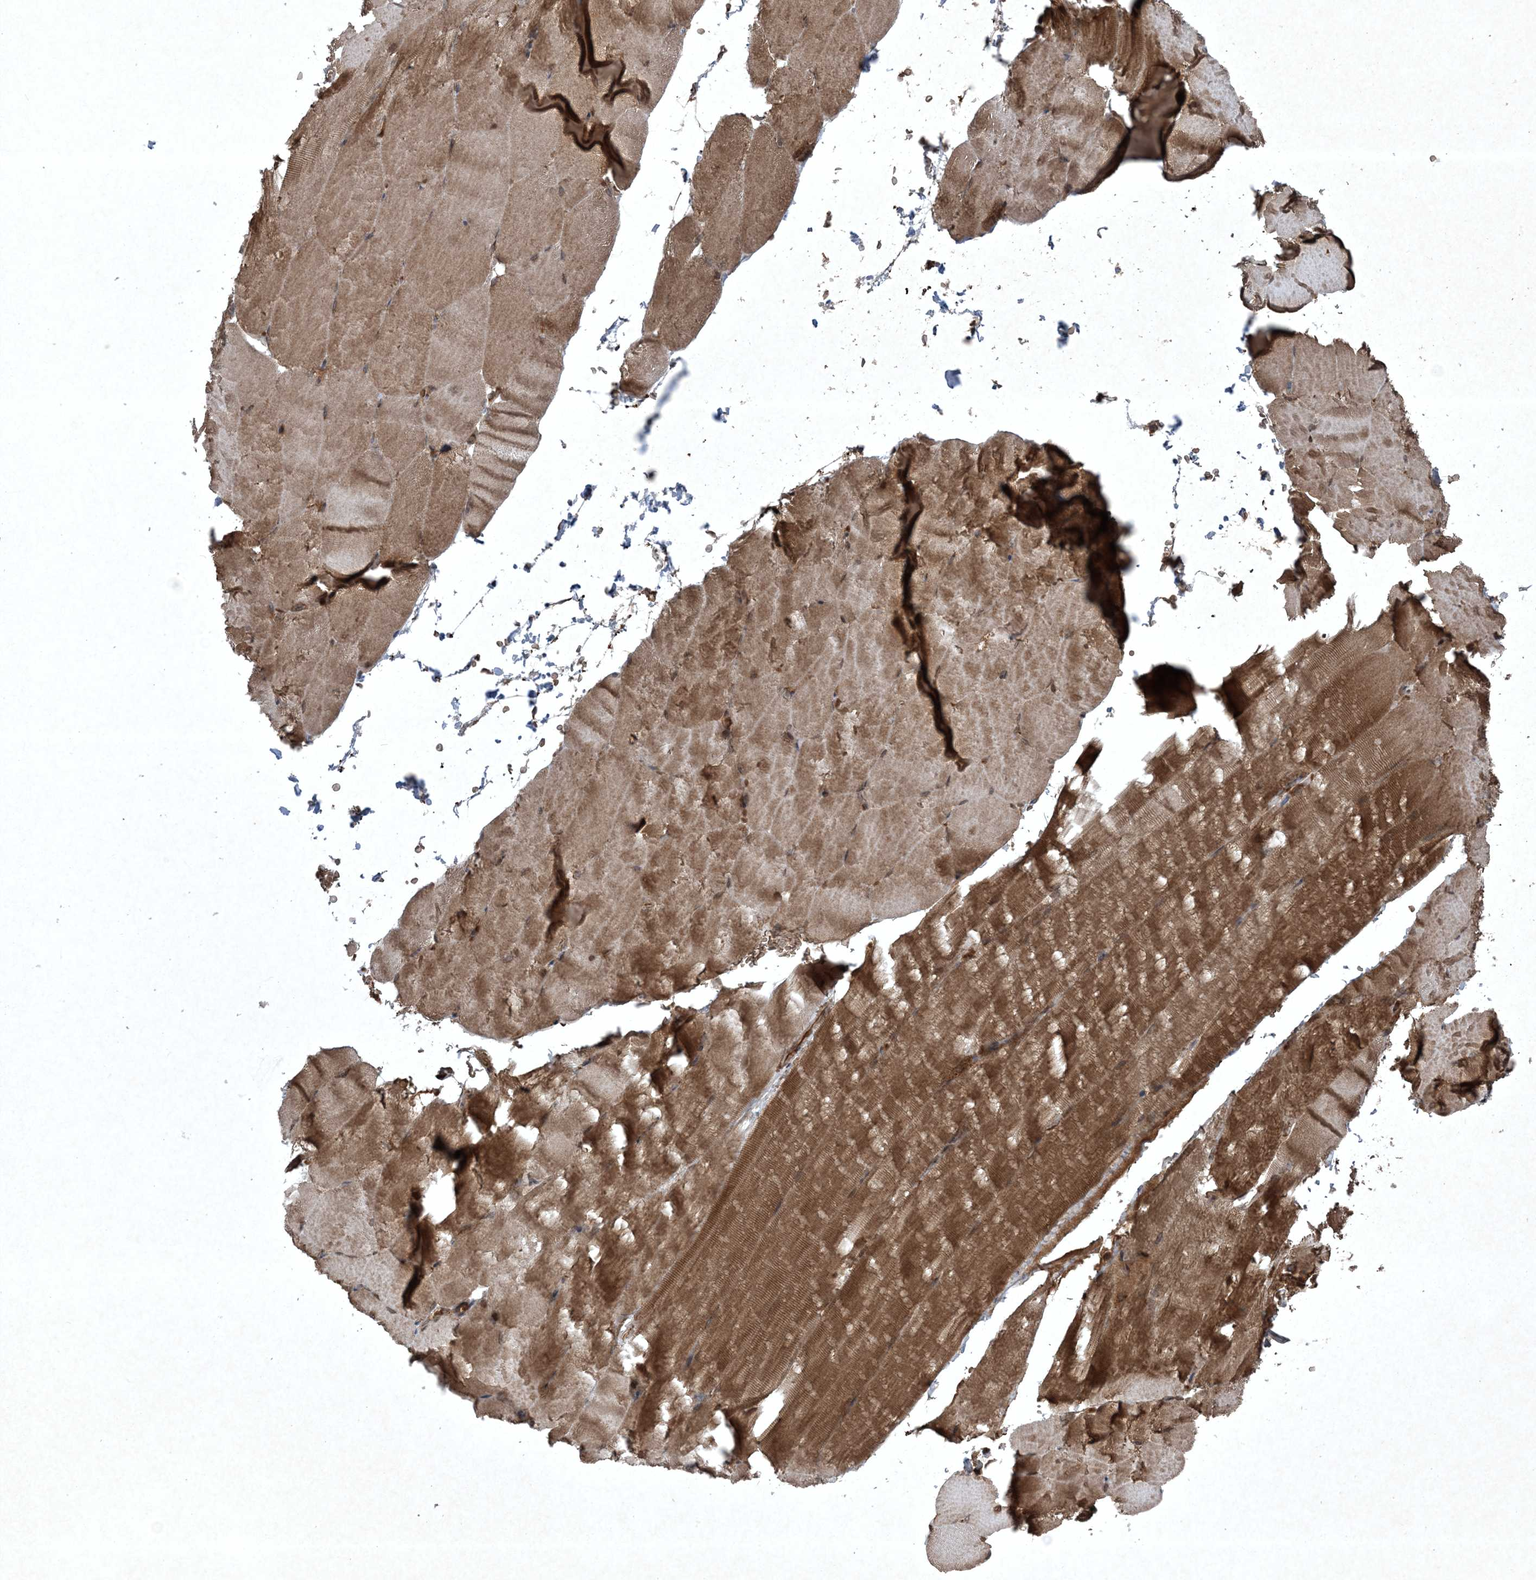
{"staining": {"intensity": "moderate", "quantity": ">75%", "location": "cytoplasmic/membranous"}, "tissue": "skeletal muscle", "cell_type": "Myocytes", "image_type": "normal", "snomed": [{"axis": "morphology", "description": "Normal tissue, NOS"}, {"axis": "topography", "description": "Skeletal muscle"}, {"axis": "topography", "description": "Parathyroid gland"}], "caption": "A brown stain highlights moderate cytoplasmic/membranous positivity of a protein in myocytes of unremarkable skeletal muscle. (DAB IHC, brown staining for protein, blue staining for nuclei).", "gene": "GNG5", "patient": {"sex": "female", "age": 37}}